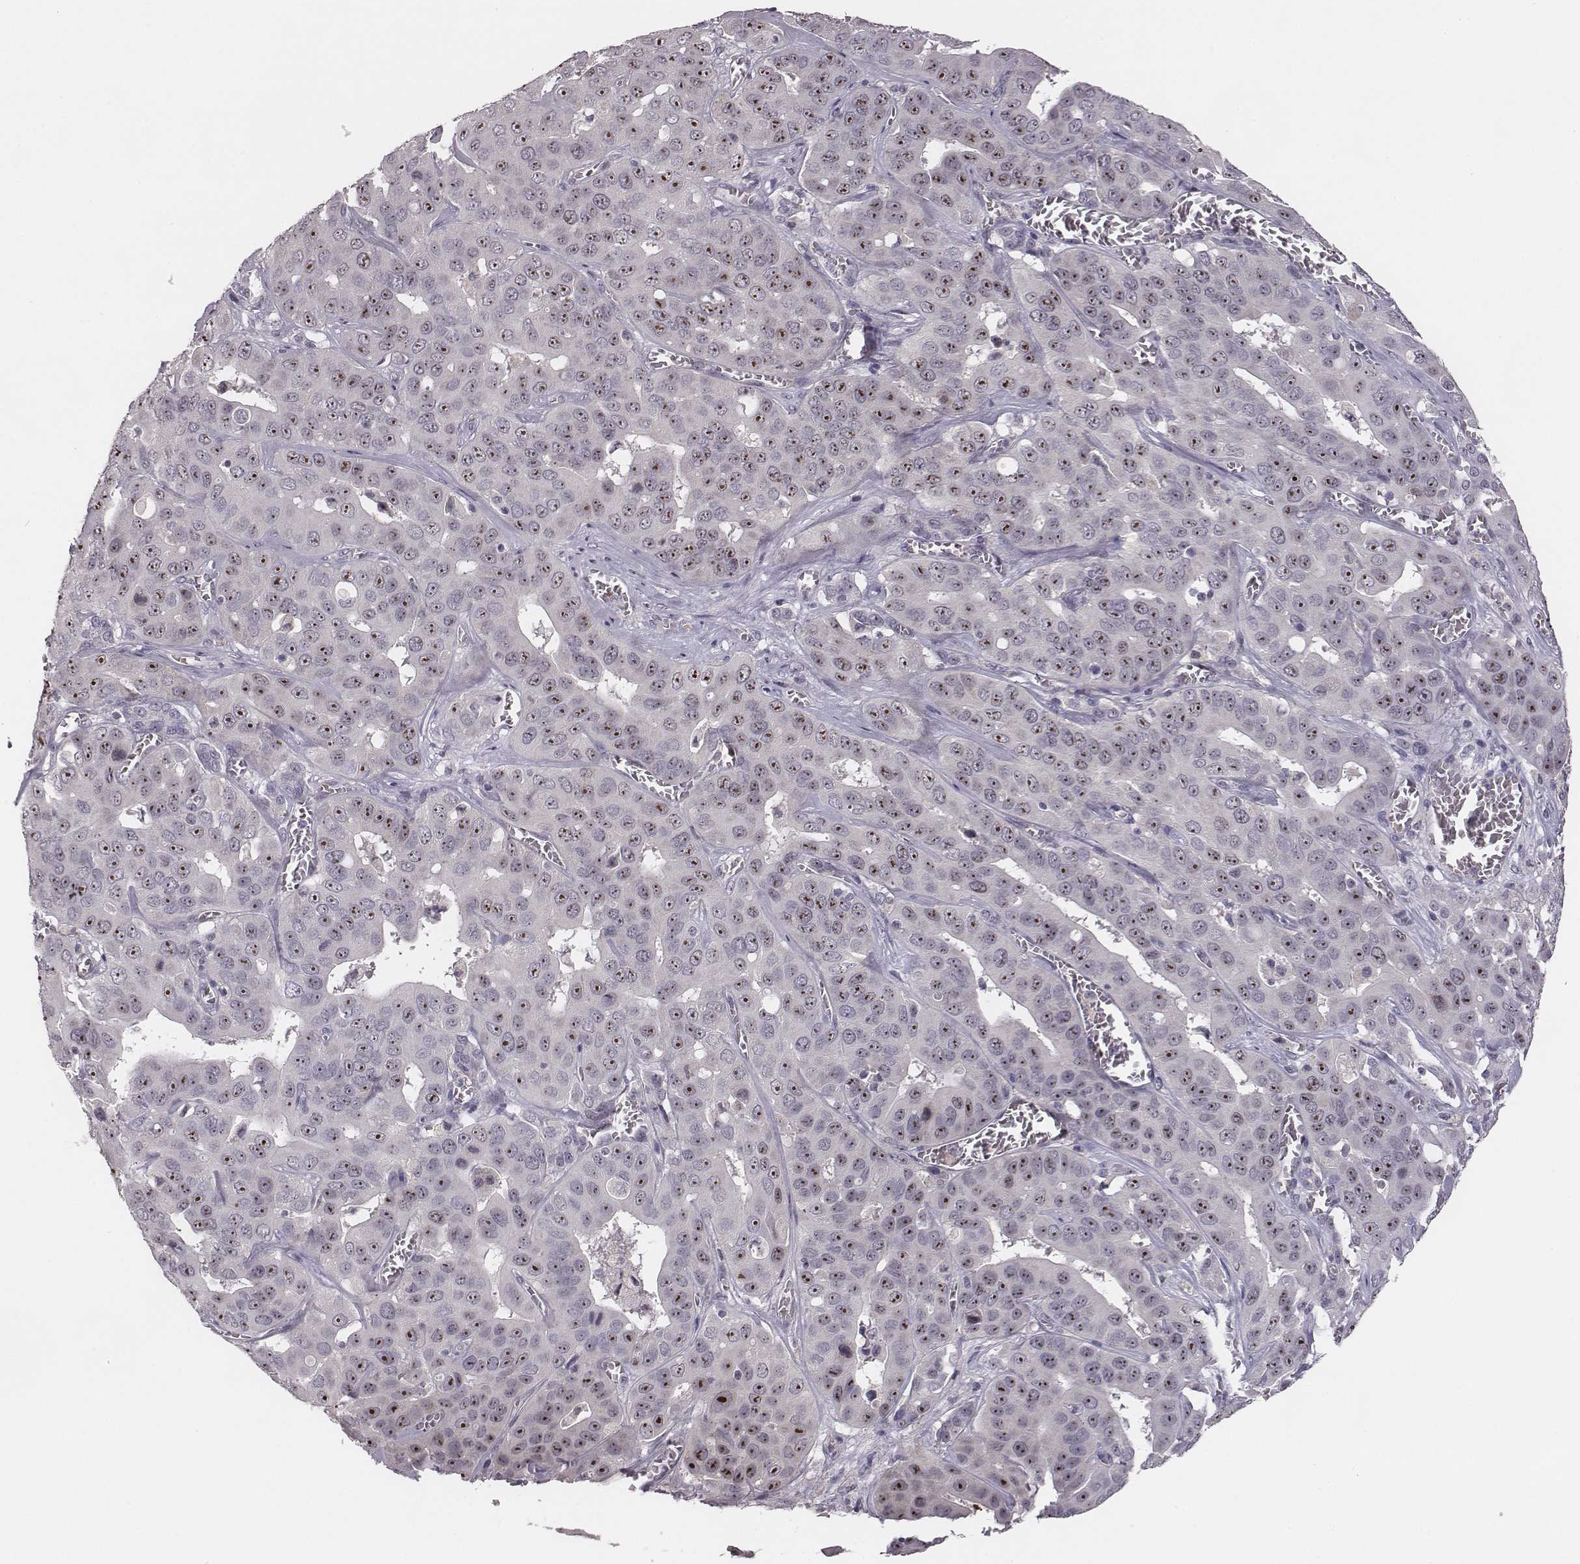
{"staining": {"intensity": "strong", "quantity": "25%-75%", "location": "nuclear"}, "tissue": "liver cancer", "cell_type": "Tumor cells", "image_type": "cancer", "snomed": [{"axis": "morphology", "description": "Cholangiocarcinoma"}, {"axis": "topography", "description": "Liver"}], "caption": "Liver cholangiocarcinoma stained with a protein marker reveals strong staining in tumor cells.", "gene": "NIFK", "patient": {"sex": "female", "age": 52}}